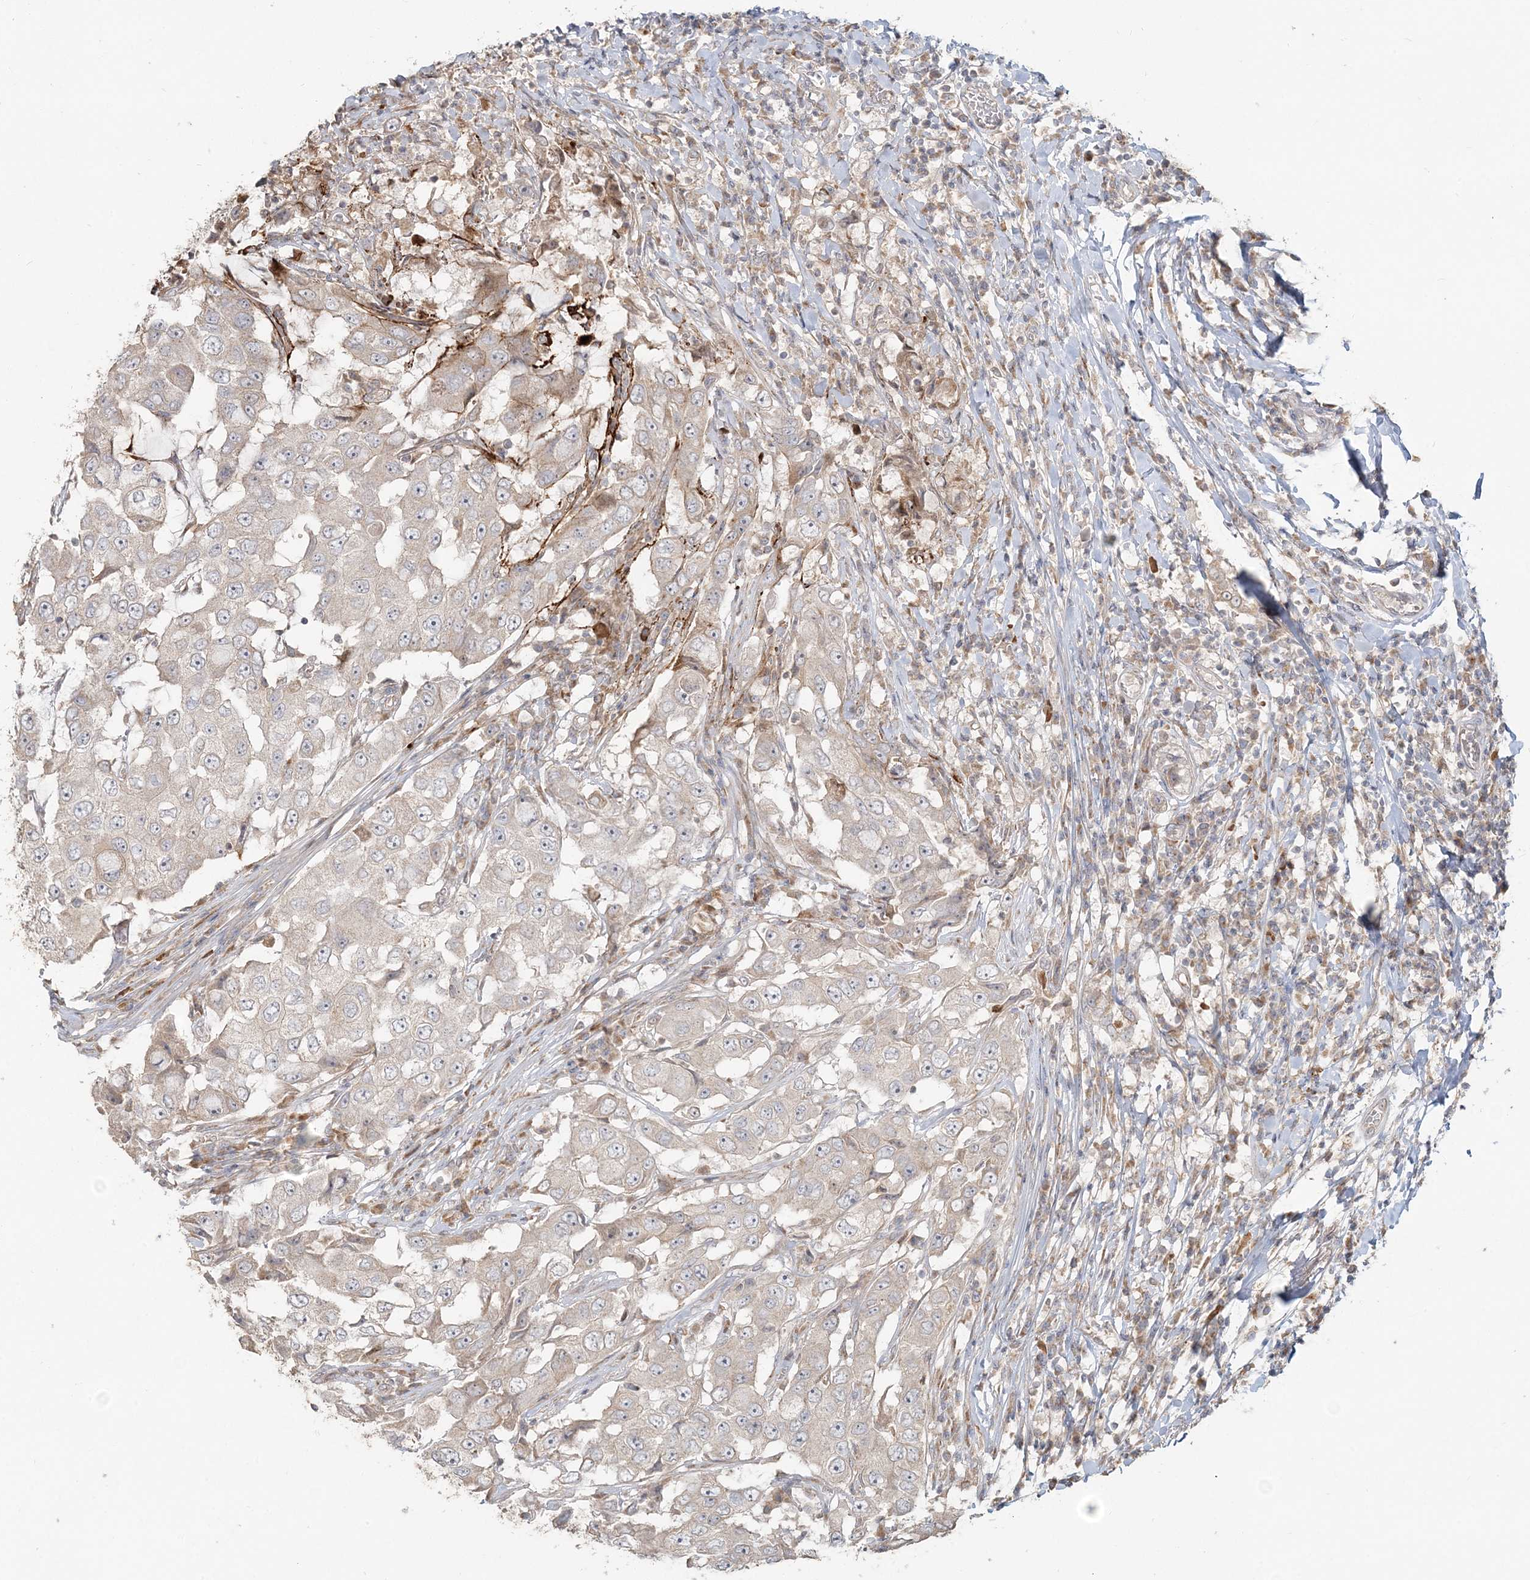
{"staining": {"intensity": "weak", "quantity": "<25%", "location": "cytoplasmic/membranous"}, "tissue": "breast cancer", "cell_type": "Tumor cells", "image_type": "cancer", "snomed": [{"axis": "morphology", "description": "Duct carcinoma"}, {"axis": "topography", "description": "Breast"}], "caption": "There is no significant staining in tumor cells of invasive ductal carcinoma (breast).", "gene": "RAB14", "patient": {"sex": "female", "age": 27}}